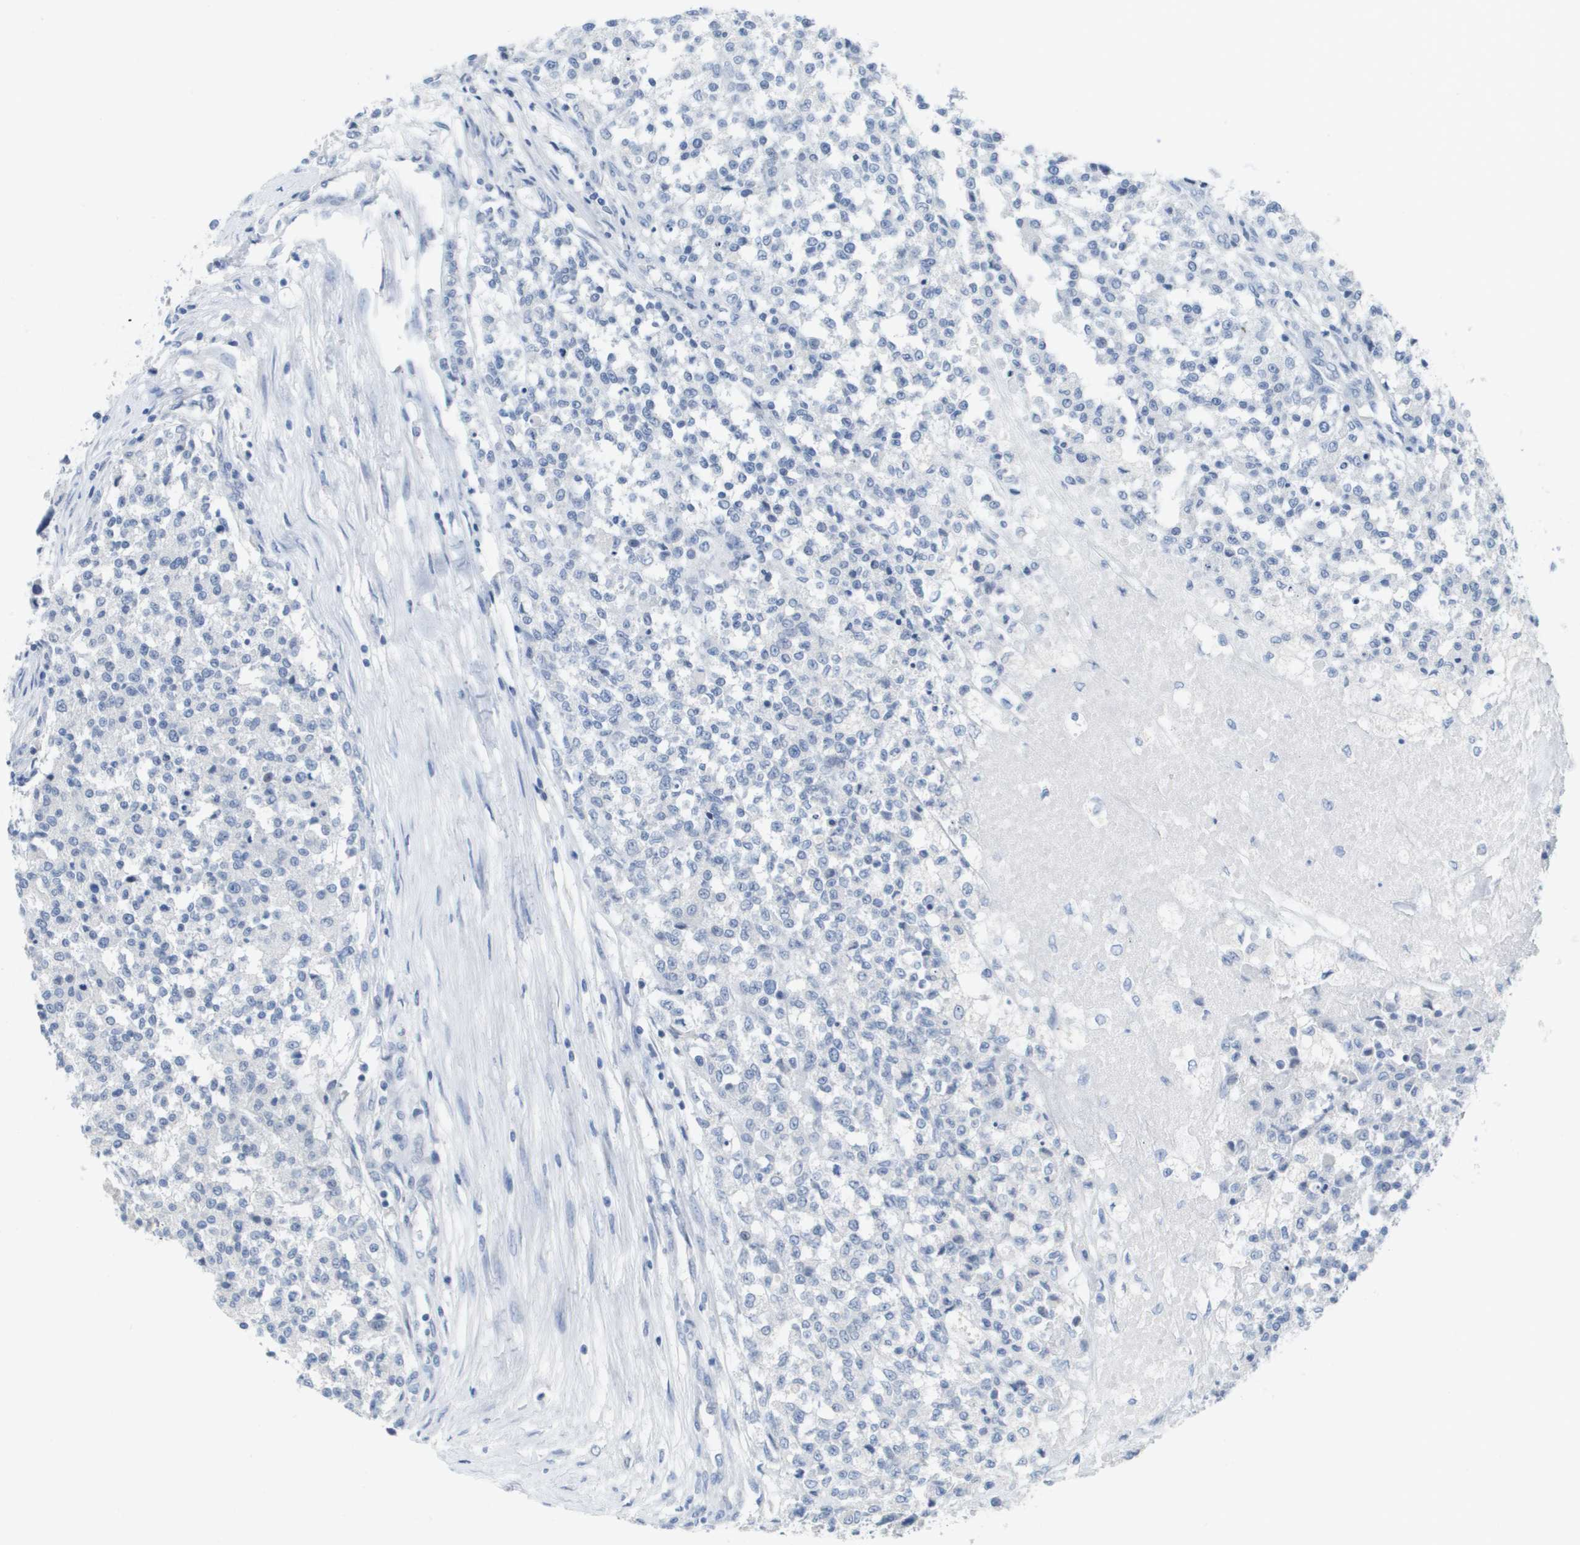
{"staining": {"intensity": "negative", "quantity": "none", "location": "none"}, "tissue": "testis cancer", "cell_type": "Tumor cells", "image_type": "cancer", "snomed": [{"axis": "morphology", "description": "Seminoma, NOS"}, {"axis": "topography", "description": "Testis"}], "caption": "Testis seminoma was stained to show a protein in brown. There is no significant positivity in tumor cells.", "gene": "PDE4A", "patient": {"sex": "male", "age": 59}}